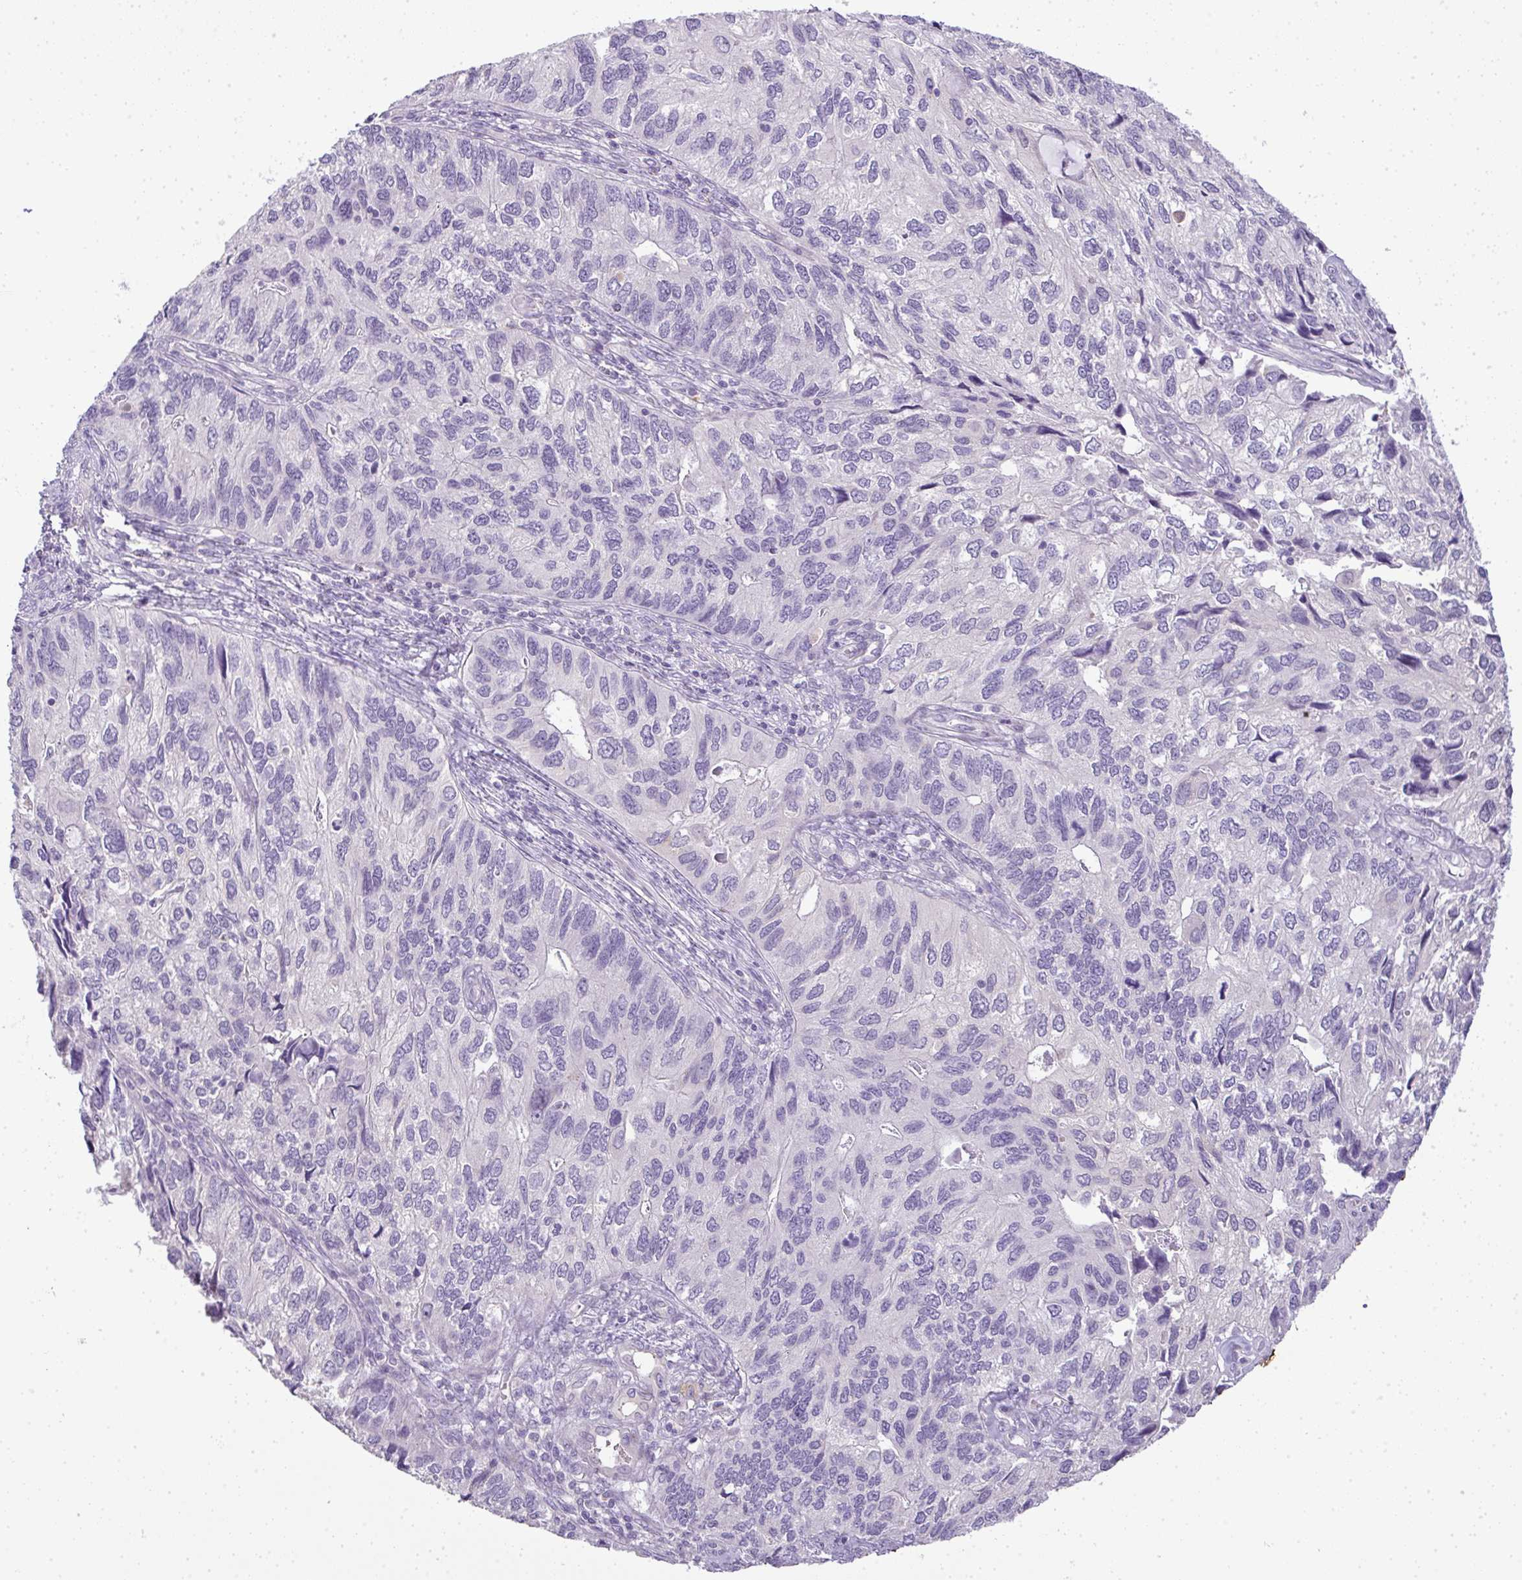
{"staining": {"intensity": "negative", "quantity": "none", "location": "none"}, "tissue": "endometrial cancer", "cell_type": "Tumor cells", "image_type": "cancer", "snomed": [{"axis": "morphology", "description": "Carcinoma, NOS"}, {"axis": "topography", "description": "Uterus"}], "caption": "There is no significant expression in tumor cells of endometrial cancer.", "gene": "CMPK1", "patient": {"sex": "female", "age": 76}}